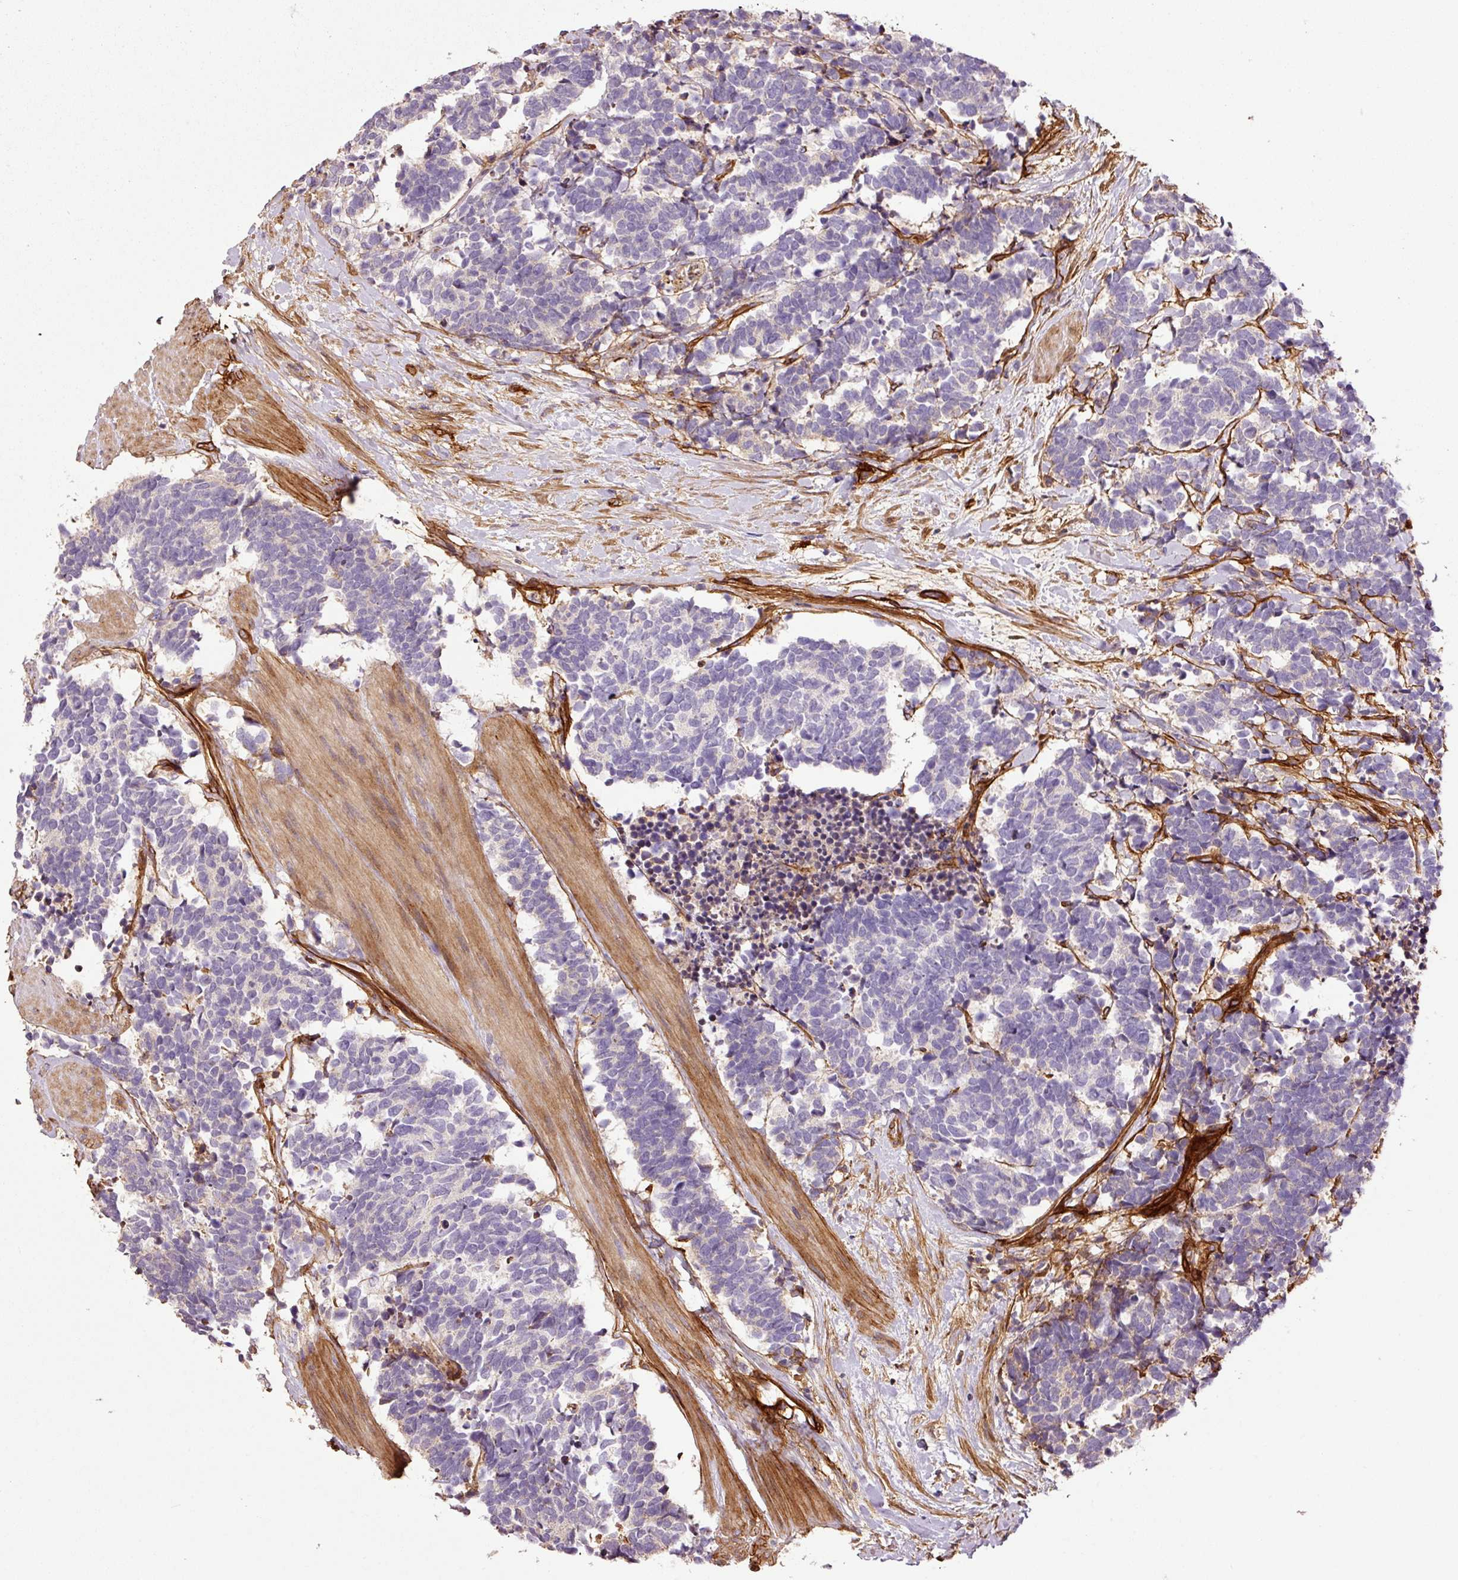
{"staining": {"intensity": "negative", "quantity": "none", "location": "none"}, "tissue": "carcinoid", "cell_type": "Tumor cells", "image_type": "cancer", "snomed": [{"axis": "morphology", "description": "Carcinoma, NOS"}, {"axis": "morphology", "description": "Carcinoid, malignant, NOS"}, {"axis": "topography", "description": "Prostate"}], "caption": "IHC of human carcinoid shows no expression in tumor cells.", "gene": "NID2", "patient": {"sex": "male", "age": 57}}